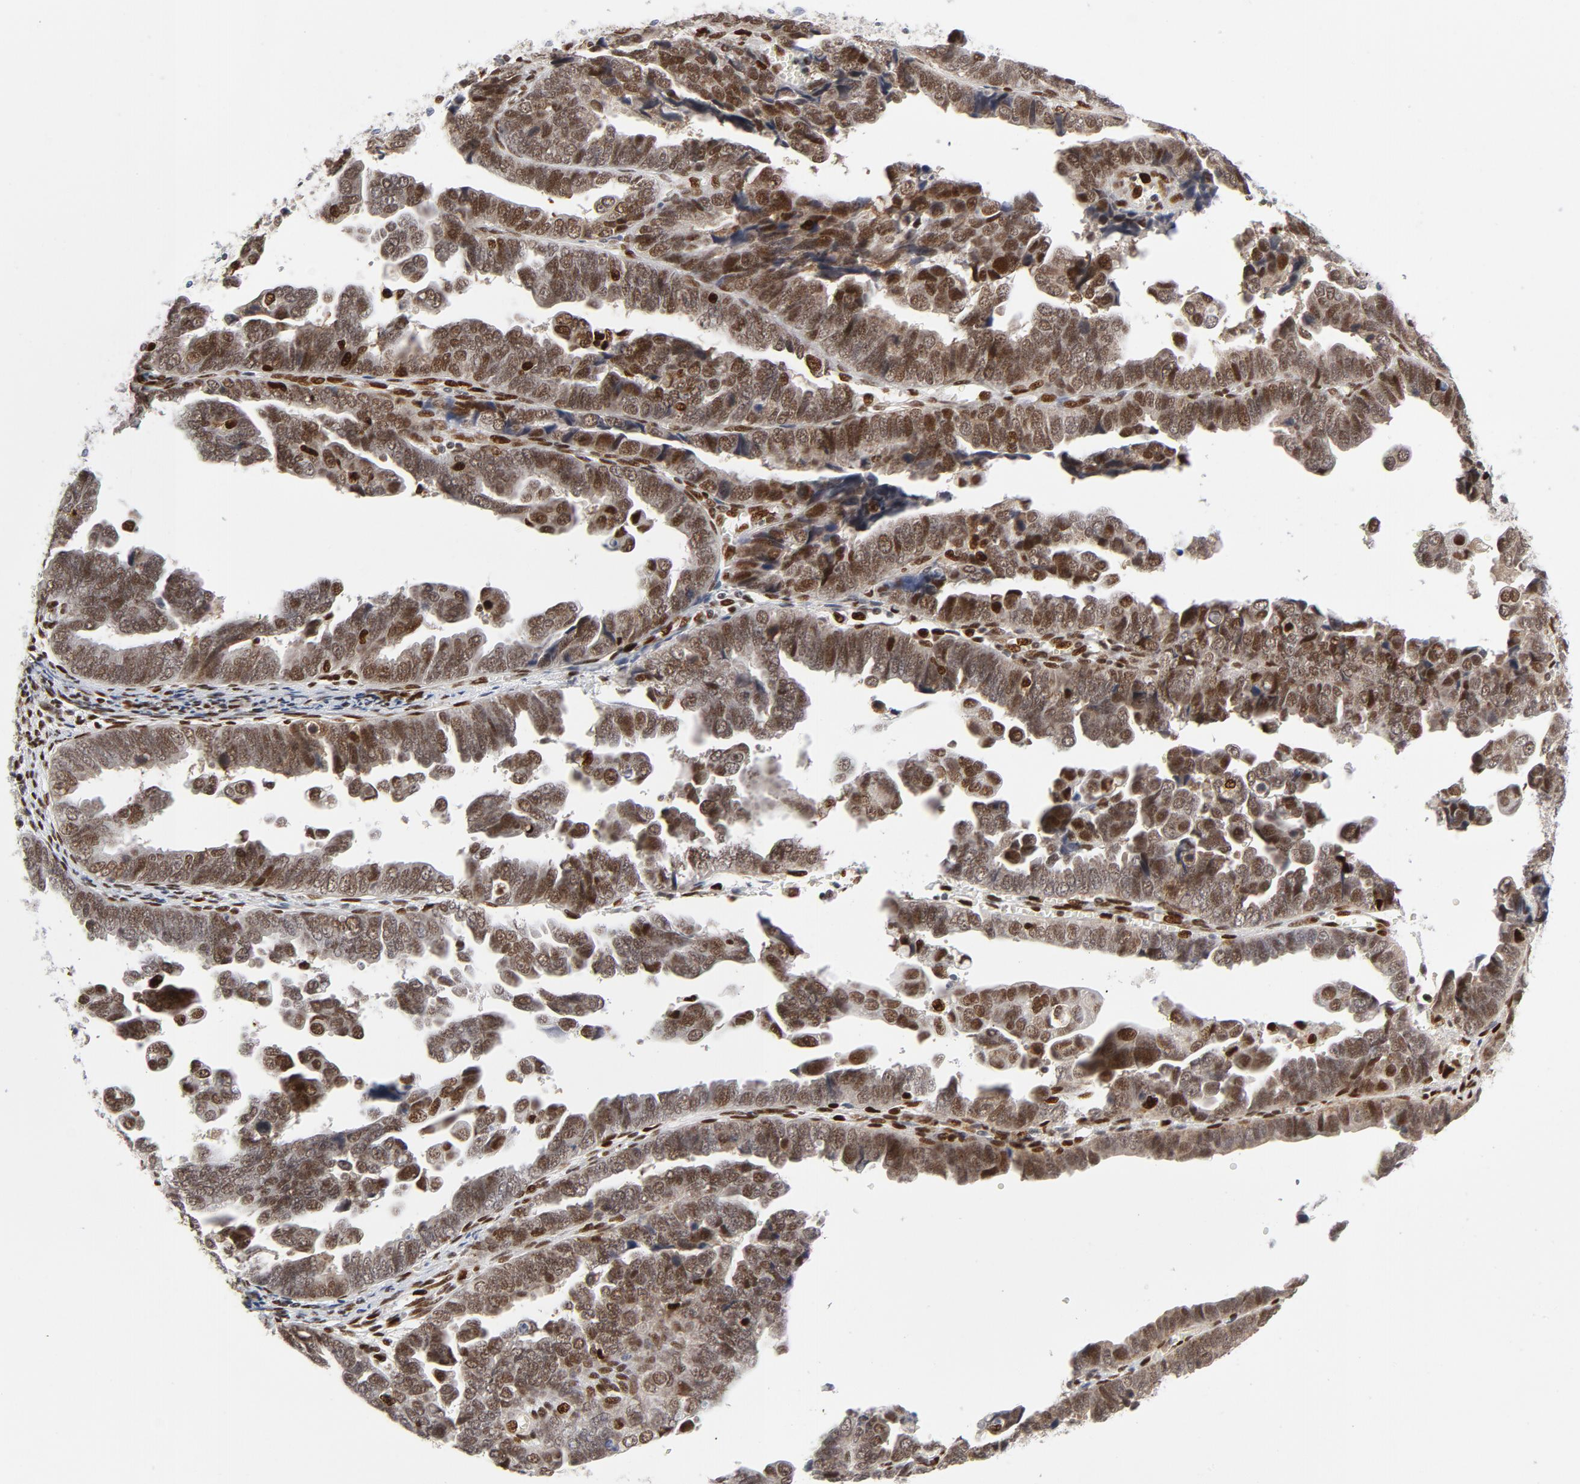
{"staining": {"intensity": "moderate", "quantity": ">75%", "location": "nuclear"}, "tissue": "endometrial cancer", "cell_type": "Tumor cells", "image_type": "cancer", "snomed": [{"axis": "morphology", "description": "Adenocarcinoma, NOS"}, {"axis": "topography", "description": "Endometrium"}], "caption": "A high-resolution histopathology image shows immunohistochemistry (IHC) staining of endometrial cancer, which shows moderate nuclear staining in approximately >75% of tumor cells.", "gene": "MEF2A", "patient": {"sex": "female", "age": 75}}